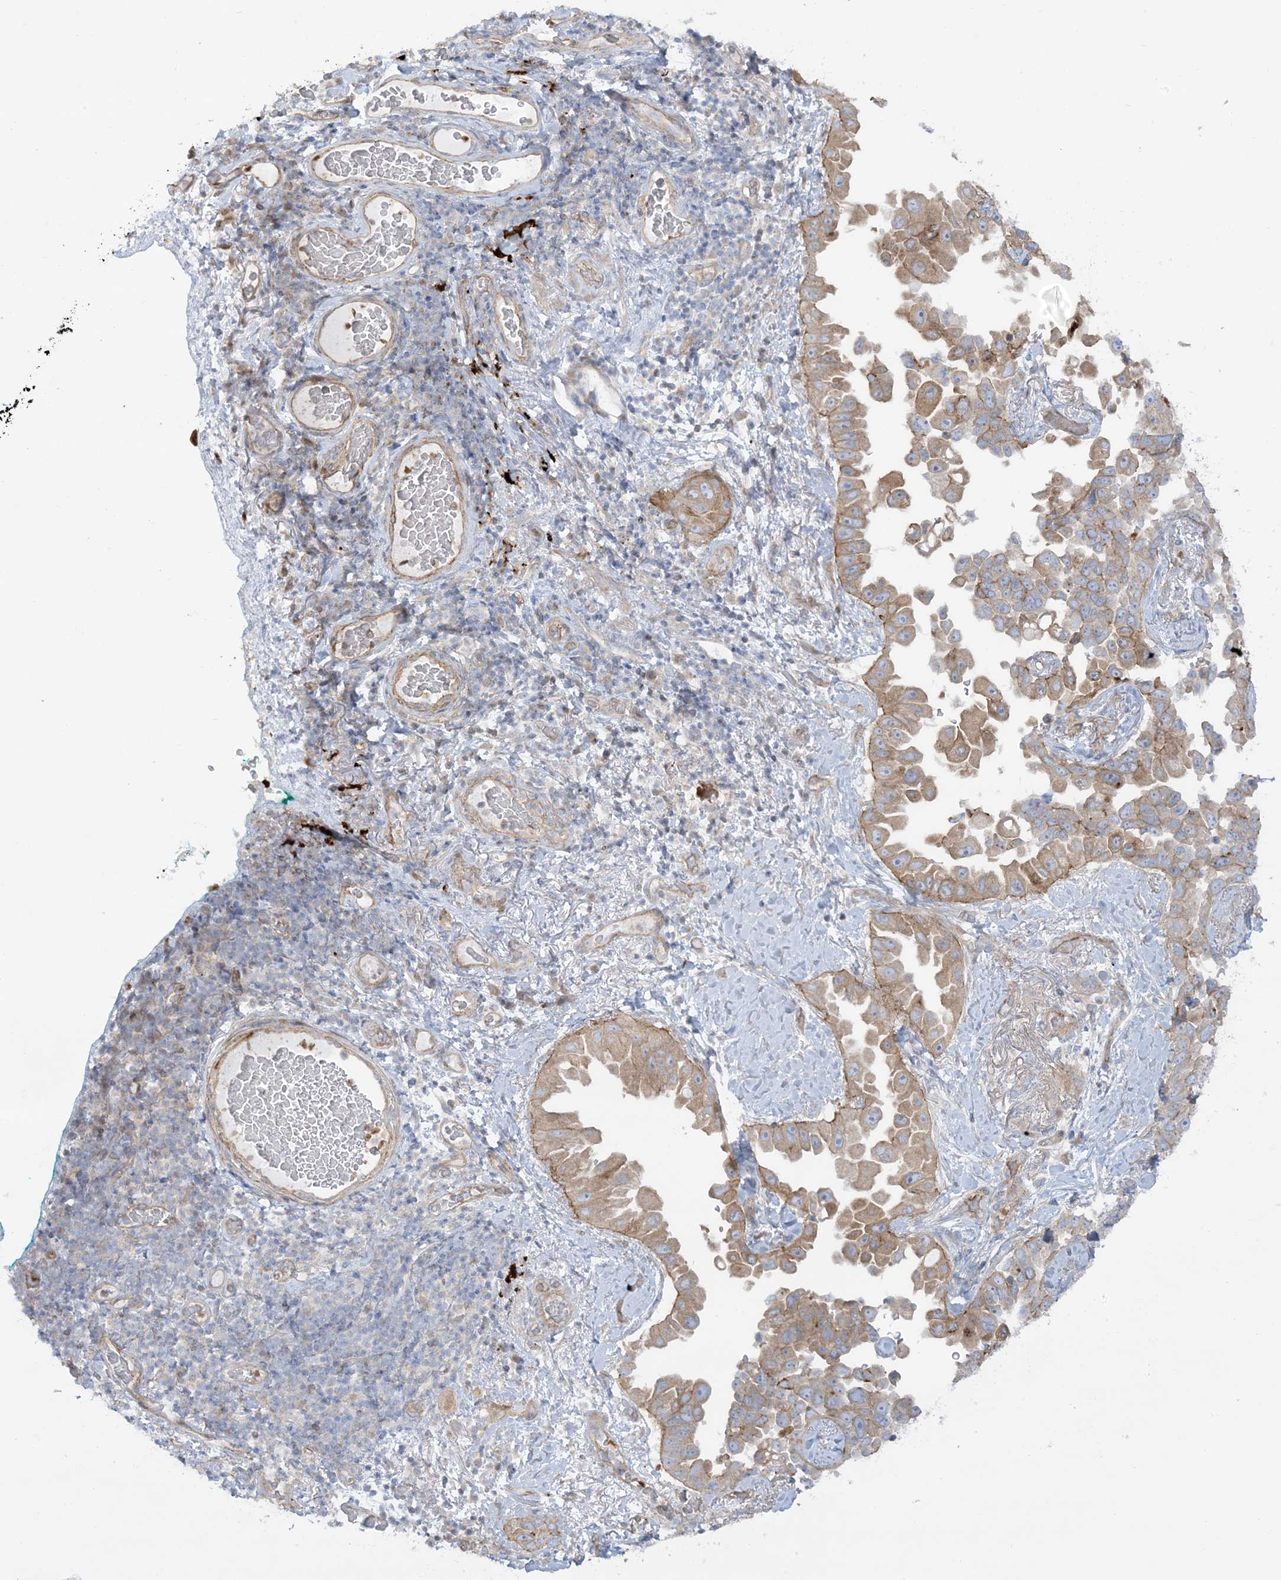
{"staining": {"intensity": "moderate", "quantity": ">75%", "location": "cytoplasmic/membranous"}, "tissue": "lung cancer", "cell_type": "Tumor cells", "image_type": "cancer", "snomed": [{"axis": "morphology", "description": "Adenocarcinoma, NOS"}, {"axis": "topography", "description": "Lung"}], "caption": "IHC histopathology image of neoplastic tissue: human lung adenocarcinoma stained using immunohistochemistry (IHC) reveals medium levels of moderate protein expression localized specifically in the cytoplasmic/membranous of tumor cells, appearing as a cytoplasmic/membranous brown color.", "gene": "ICMT", "patient": {"sex": "female", "age": 67}}